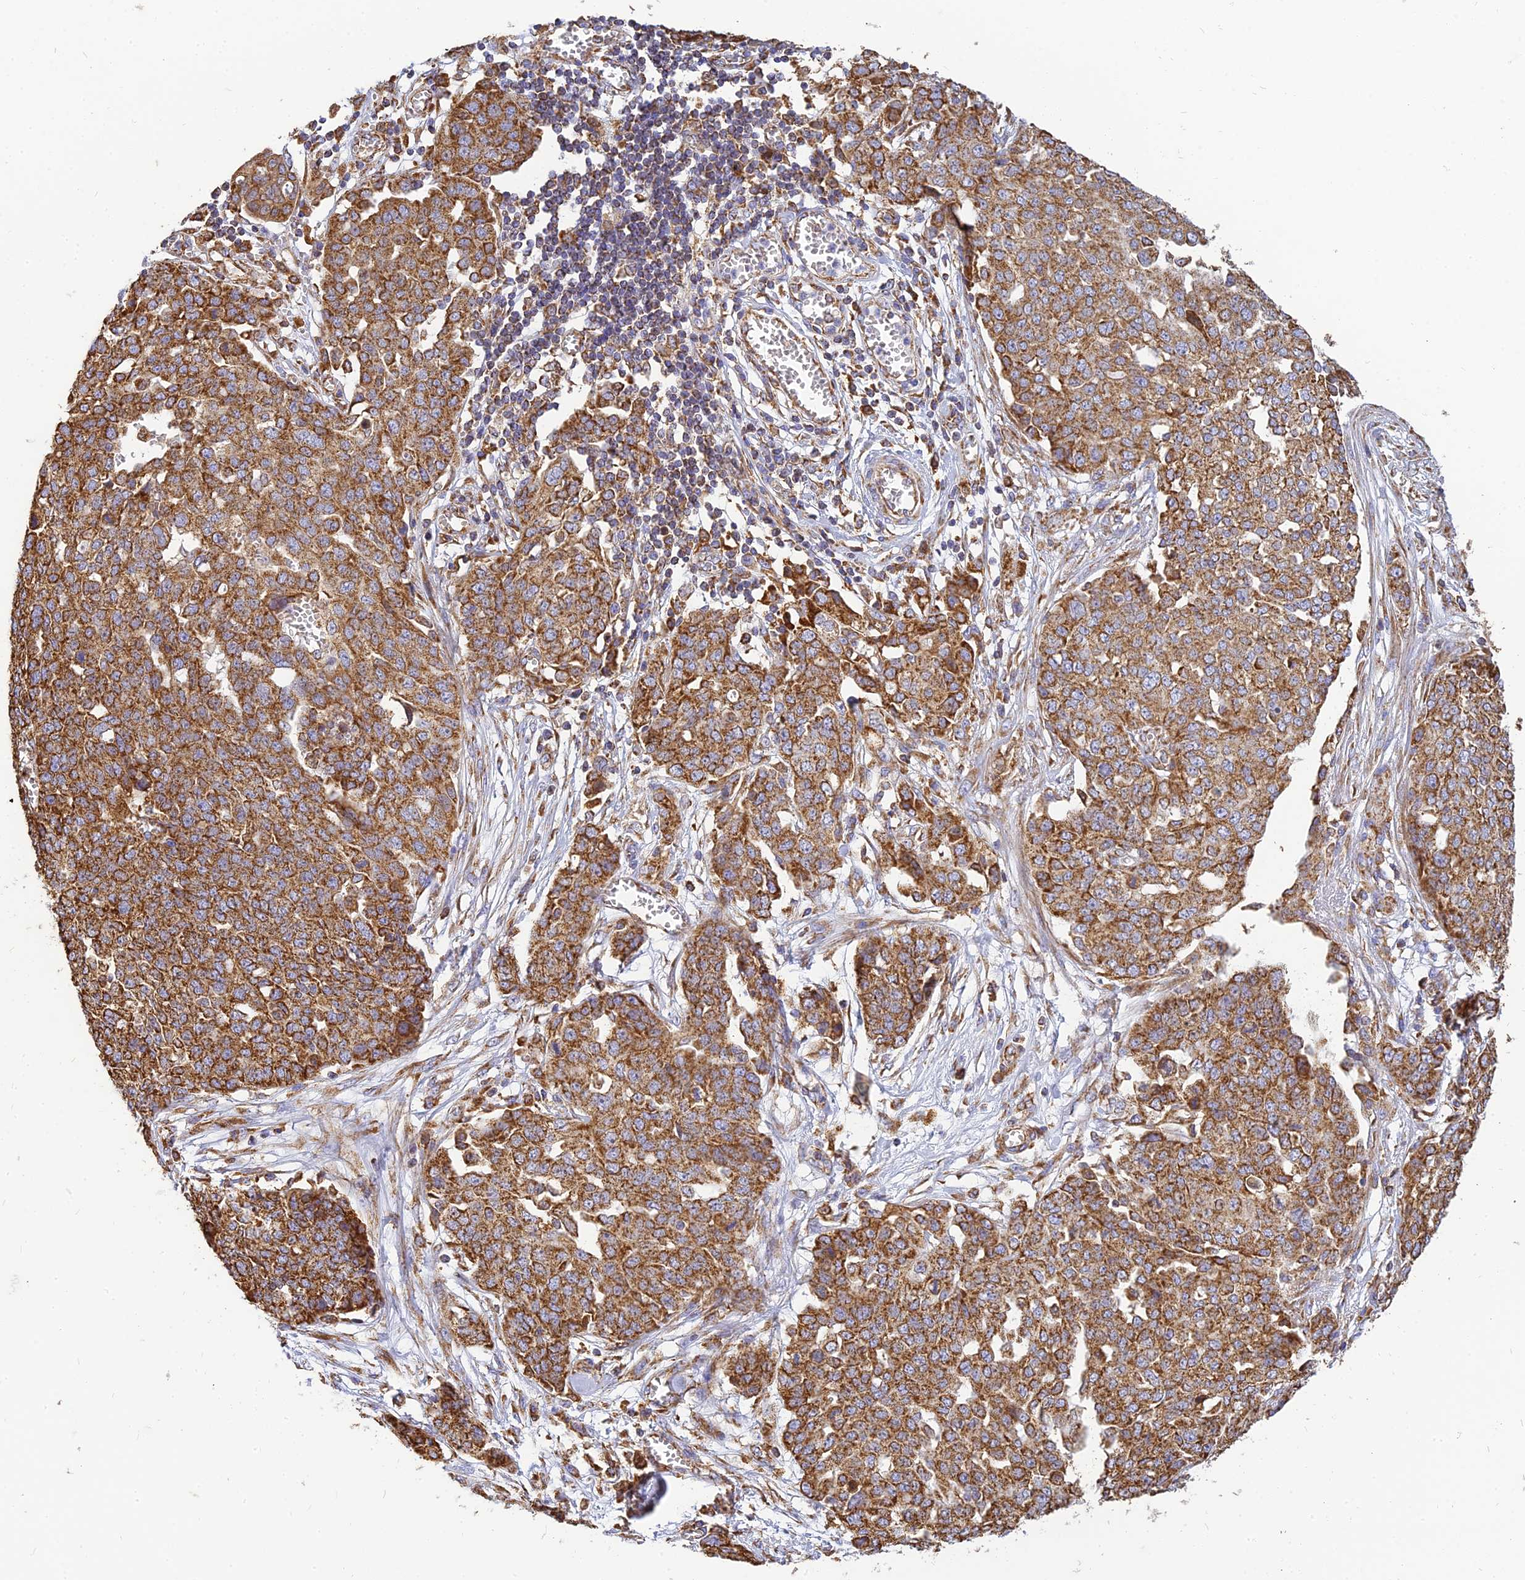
{"staining": {"intensity": "strong", "quantity": ">75%", "location": "cytoplasmic/membranous"}, "tissue": "ovarian cancer", "cell_type": "Tumor cells", "image_type": "cancer", "snomed": [{"axis": "morphology", "description": "Cystadenocarcinoma, serous, NOS"}, {"axis": "topography", "description": "Soft tissue"}, {"axis": "topography", "description": "Ovary"}], "caption": "IHC (DAB (3,3'-diaminobenzidine)) staining of ovarian serous cystadenocarcinoma displays strong cytoplasmic/membranous protein staining in about >75% of tumor cells.", "gene": "THUMPD2", "patient": {"sex": "female", "age": 57}}